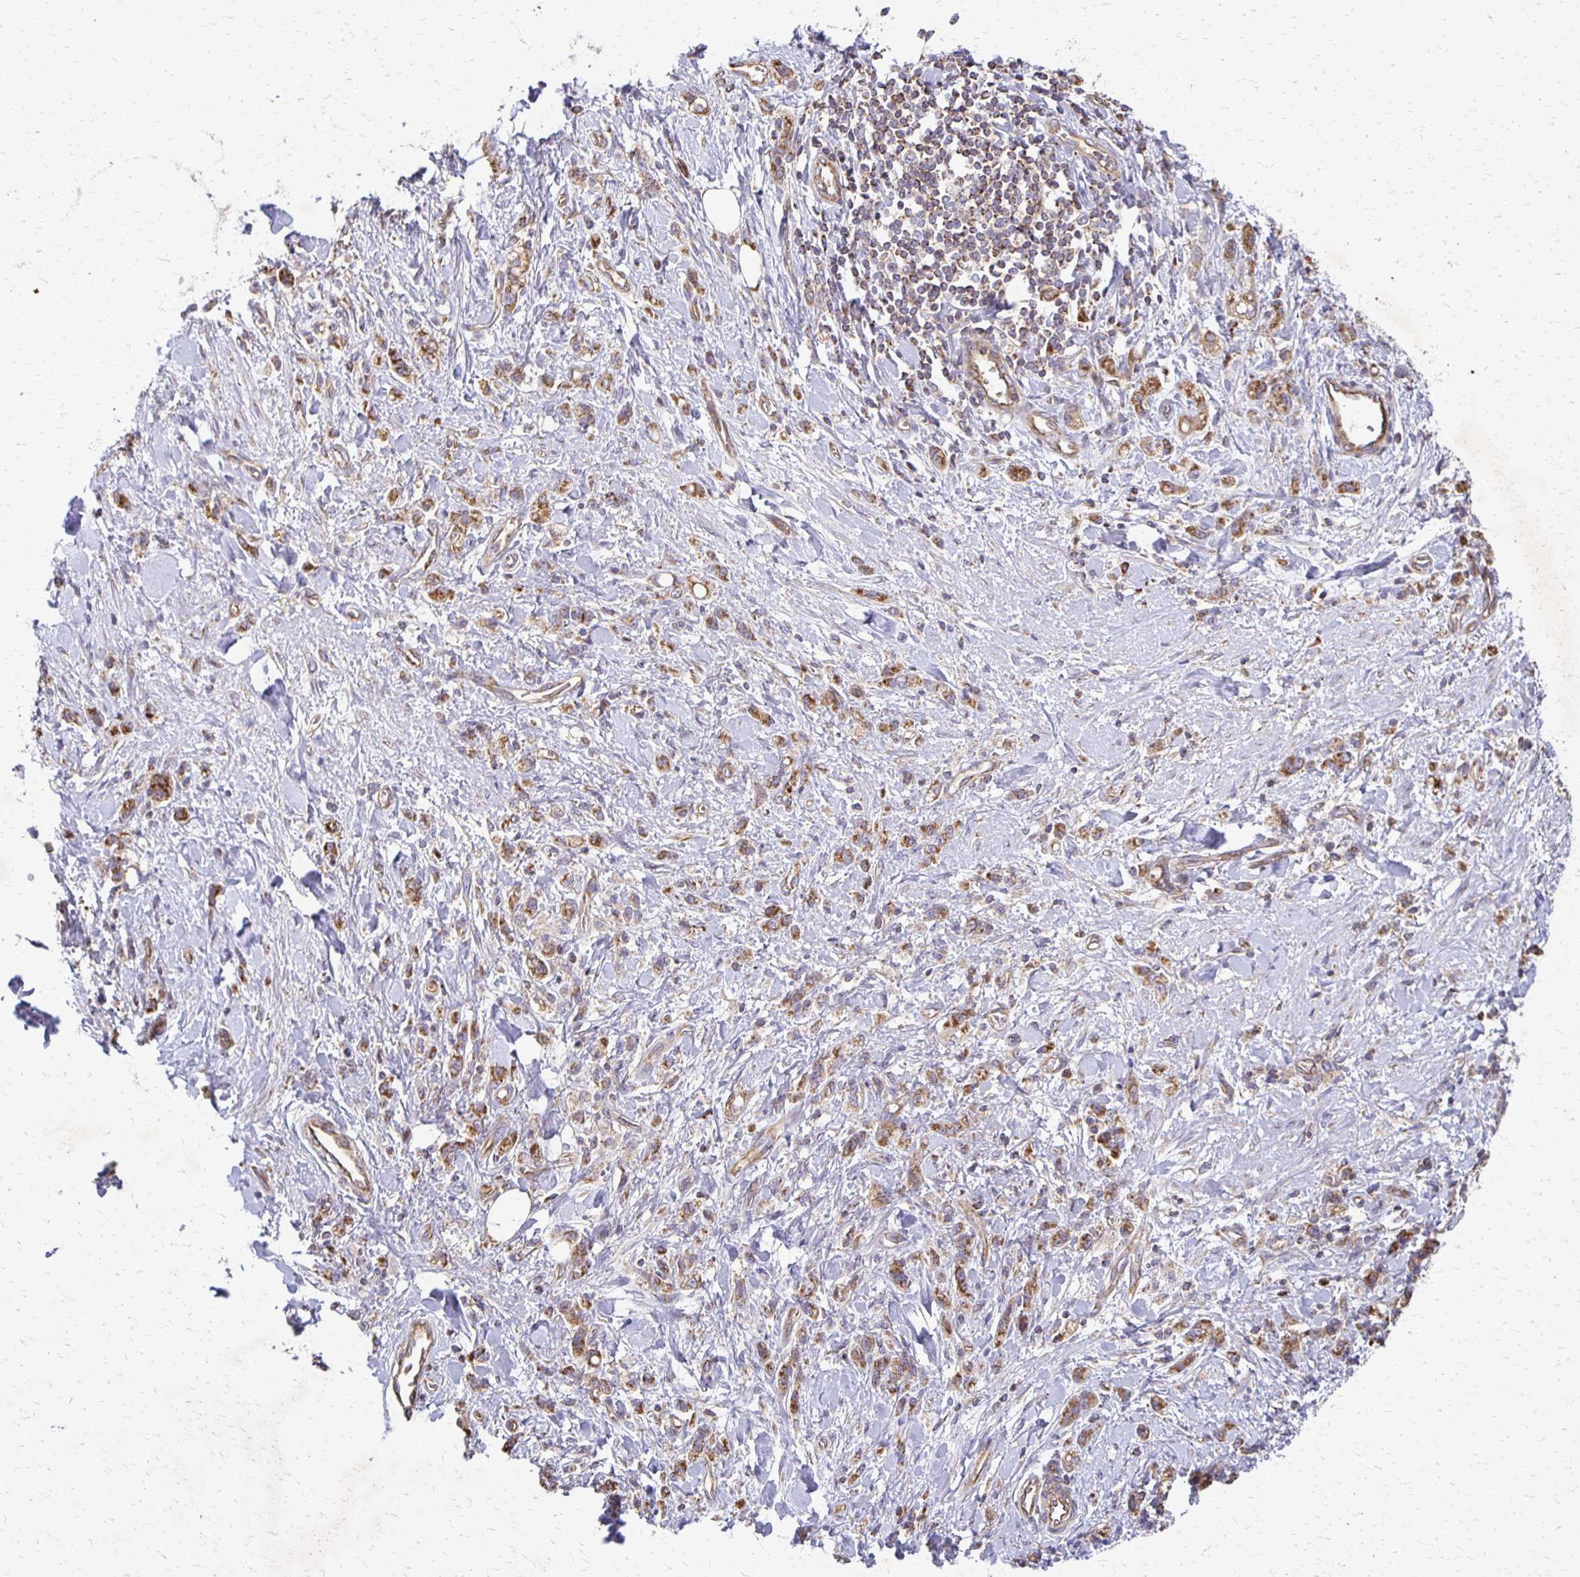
{"staining": {"intensity": "moderate", "quantity": ">75%", "location": "cytoplasmic/membranous"}, "tissue": "stomach cancer", "cell_type": "Tumor cells", "image_type": "cancer", "snomed": [{"axis": "morphology", "description": "Adenocarcinoma, NOS"}, {"axis": "topography", "description": "Stomach"}], "caption": "Stomach cancer stained for a protein (brown) displays moderate cytoplasmic/membranous positive staining in approximately >75% of tumor cells.", "gene": "EIF4EBP2", "patient": {"sex": "male", "age": 77}}